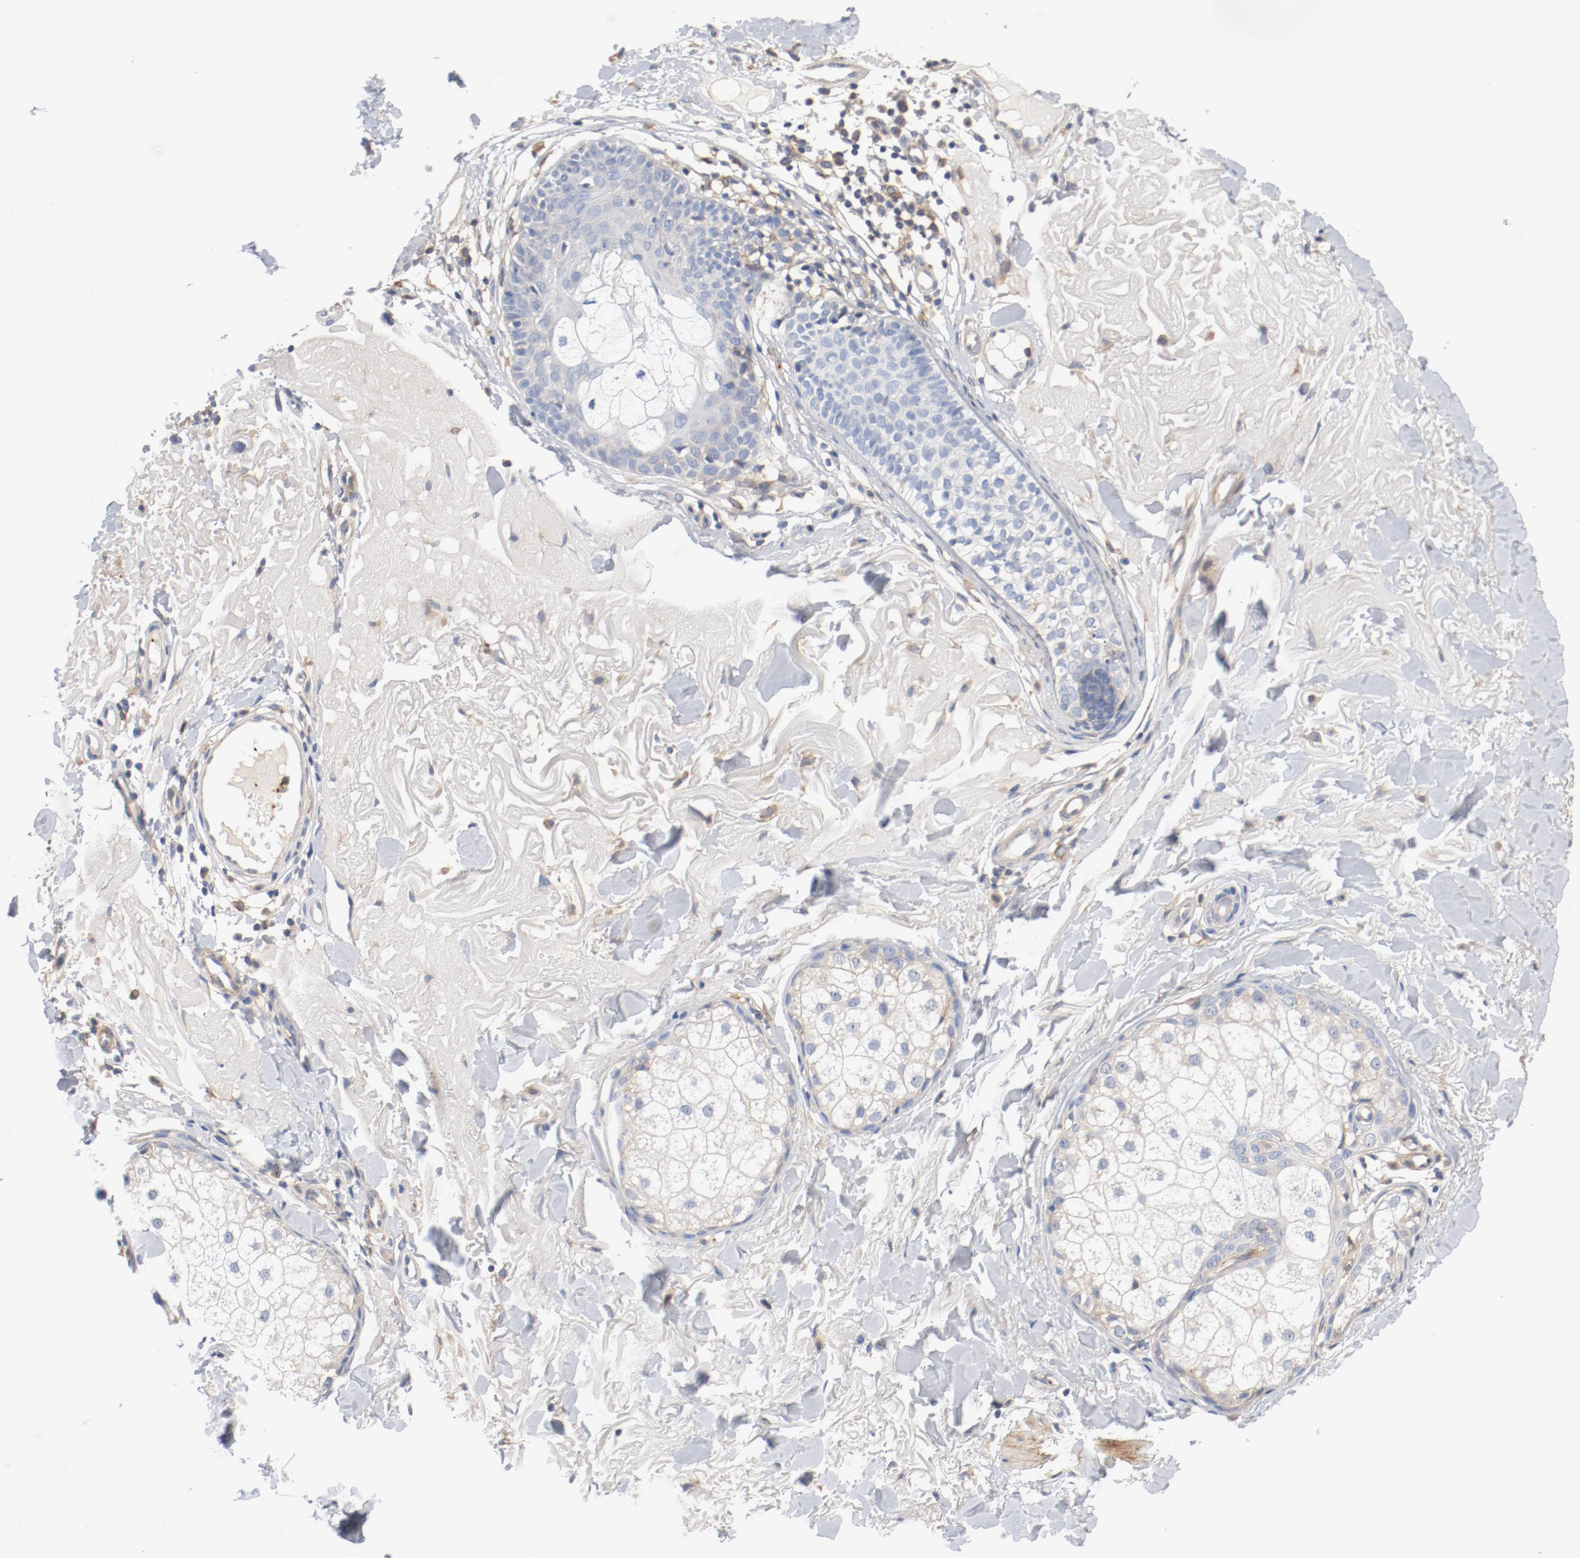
{"staining": {"intensity": "negative", "quantity": "none", "location": "none"}, "tissue": "skin cancer", "cell_type": "Tumor cells", "image_type": "cancer", "snomed": [{"axis": "morphology", "description": "Basal cell carcinoma"}, {"axis": "topography", "description": "Skin"}], "caption": "DAB (3,3'-diaminobenzidine) immunohistochemical staining of human skin cancer reveals no significant expression in tumor cells. (DAB (3,3'-diaminobenzidine) IHC, high magnification).", "gene": "ILK", "patient": {"sex": "male", "age": 74}}